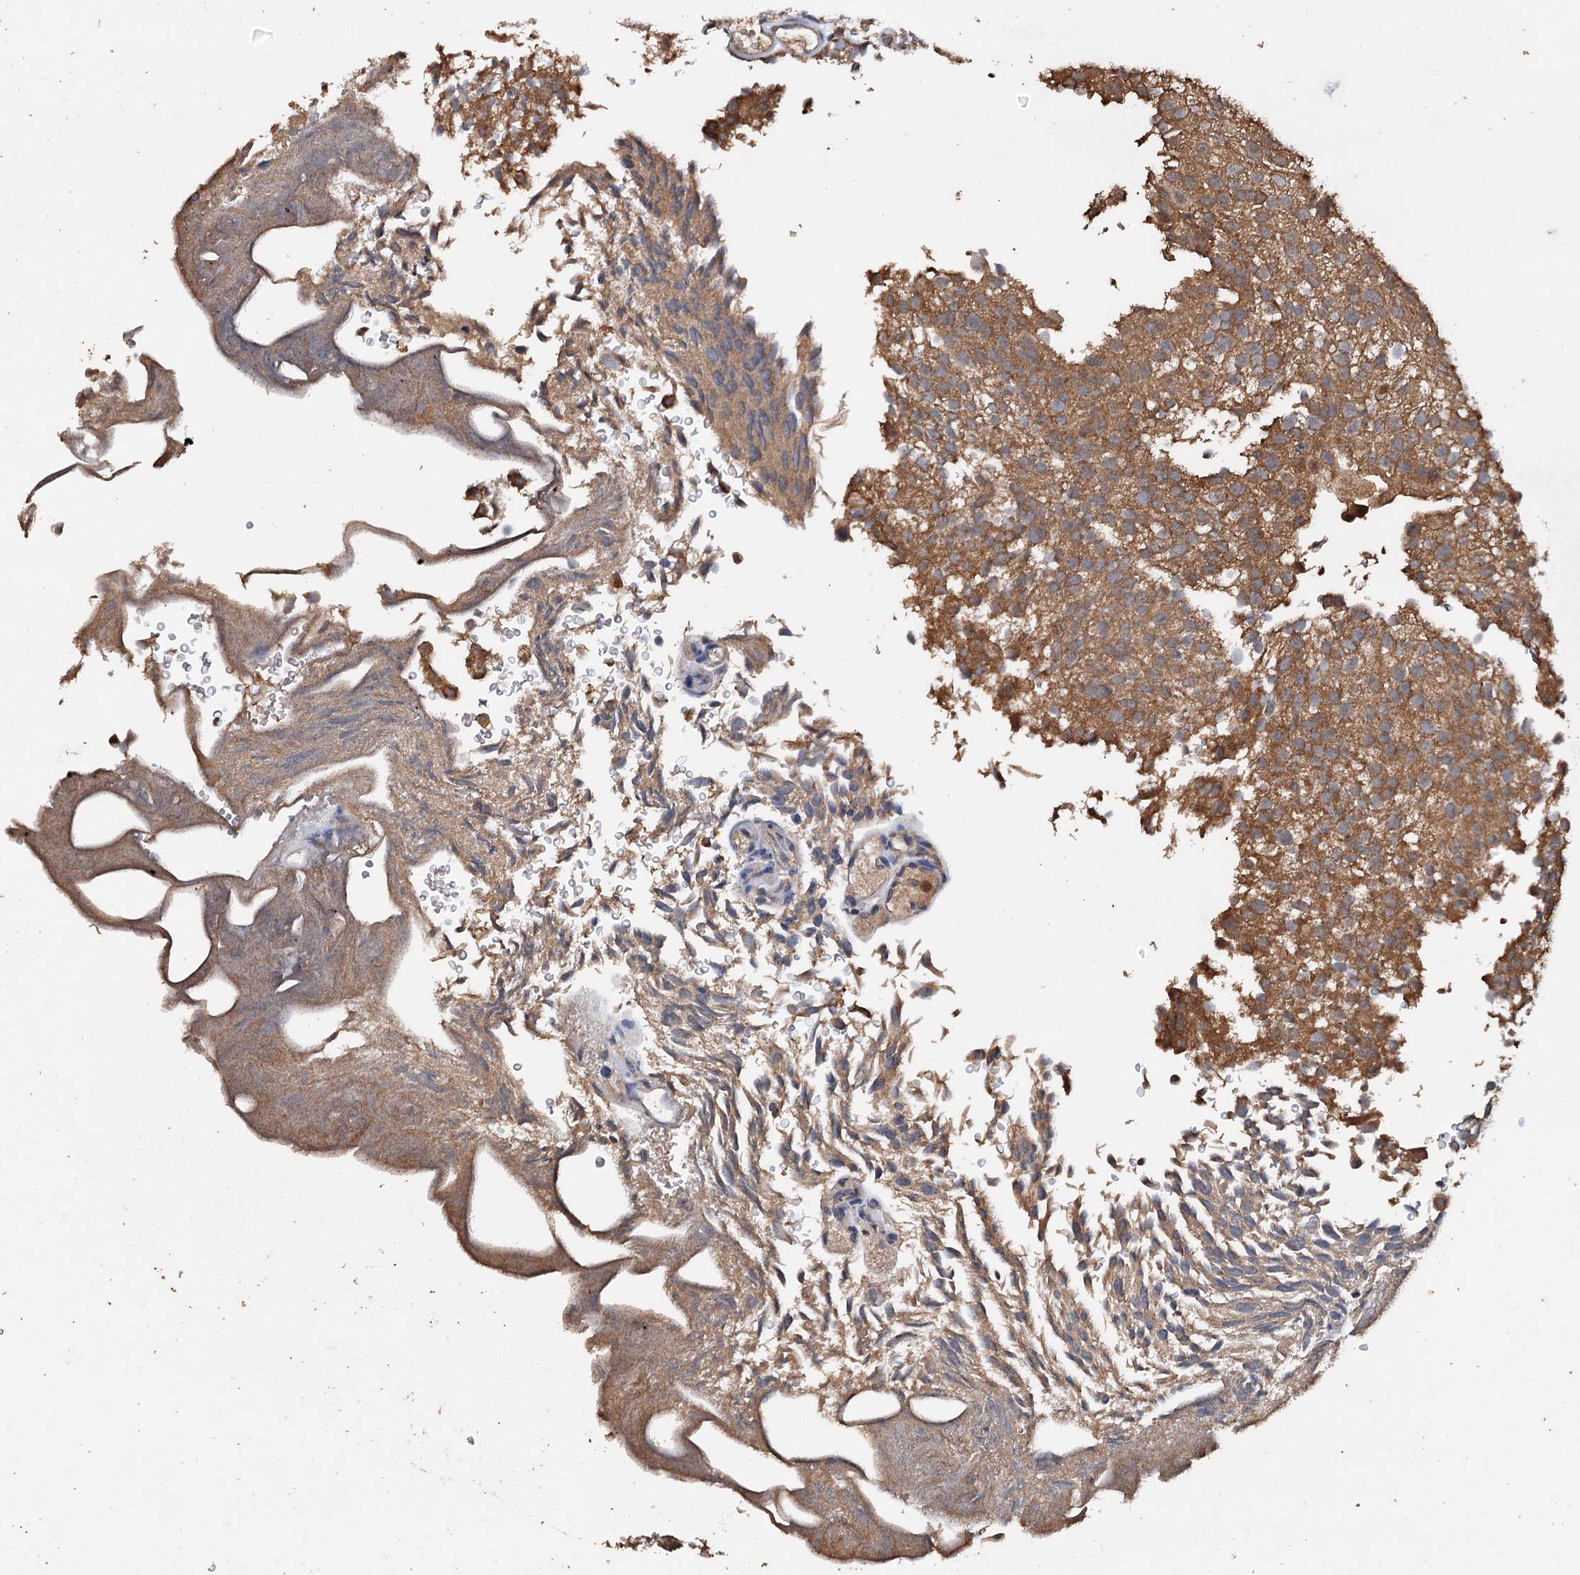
{"staining": {"intensity": "moderate", "quantity": ">75%", "location": "cytoplasmic/membranous,nuclear"}, "tissue": "urothelial cancer", "cell_type": "Tumor cells", "image_type": "cancer", "snomed": [{"axis": "morphology", "description": "Urothelial carcinoma, Low grade"}, {"axis": "topography", "description": "Urinary bladder"}], "caption": "IHC (DAB (3,3'-diaminobenzidine)) staining of urothelial cancer exhibits moderate cytoplasmic/membranous and nuclear protein staining in approximately >75% of tumor cells. (IHC, brightfield microscopy, high magnification).", "gene": "PSMD9", "patient": {"sex": "male", "age": 78}}